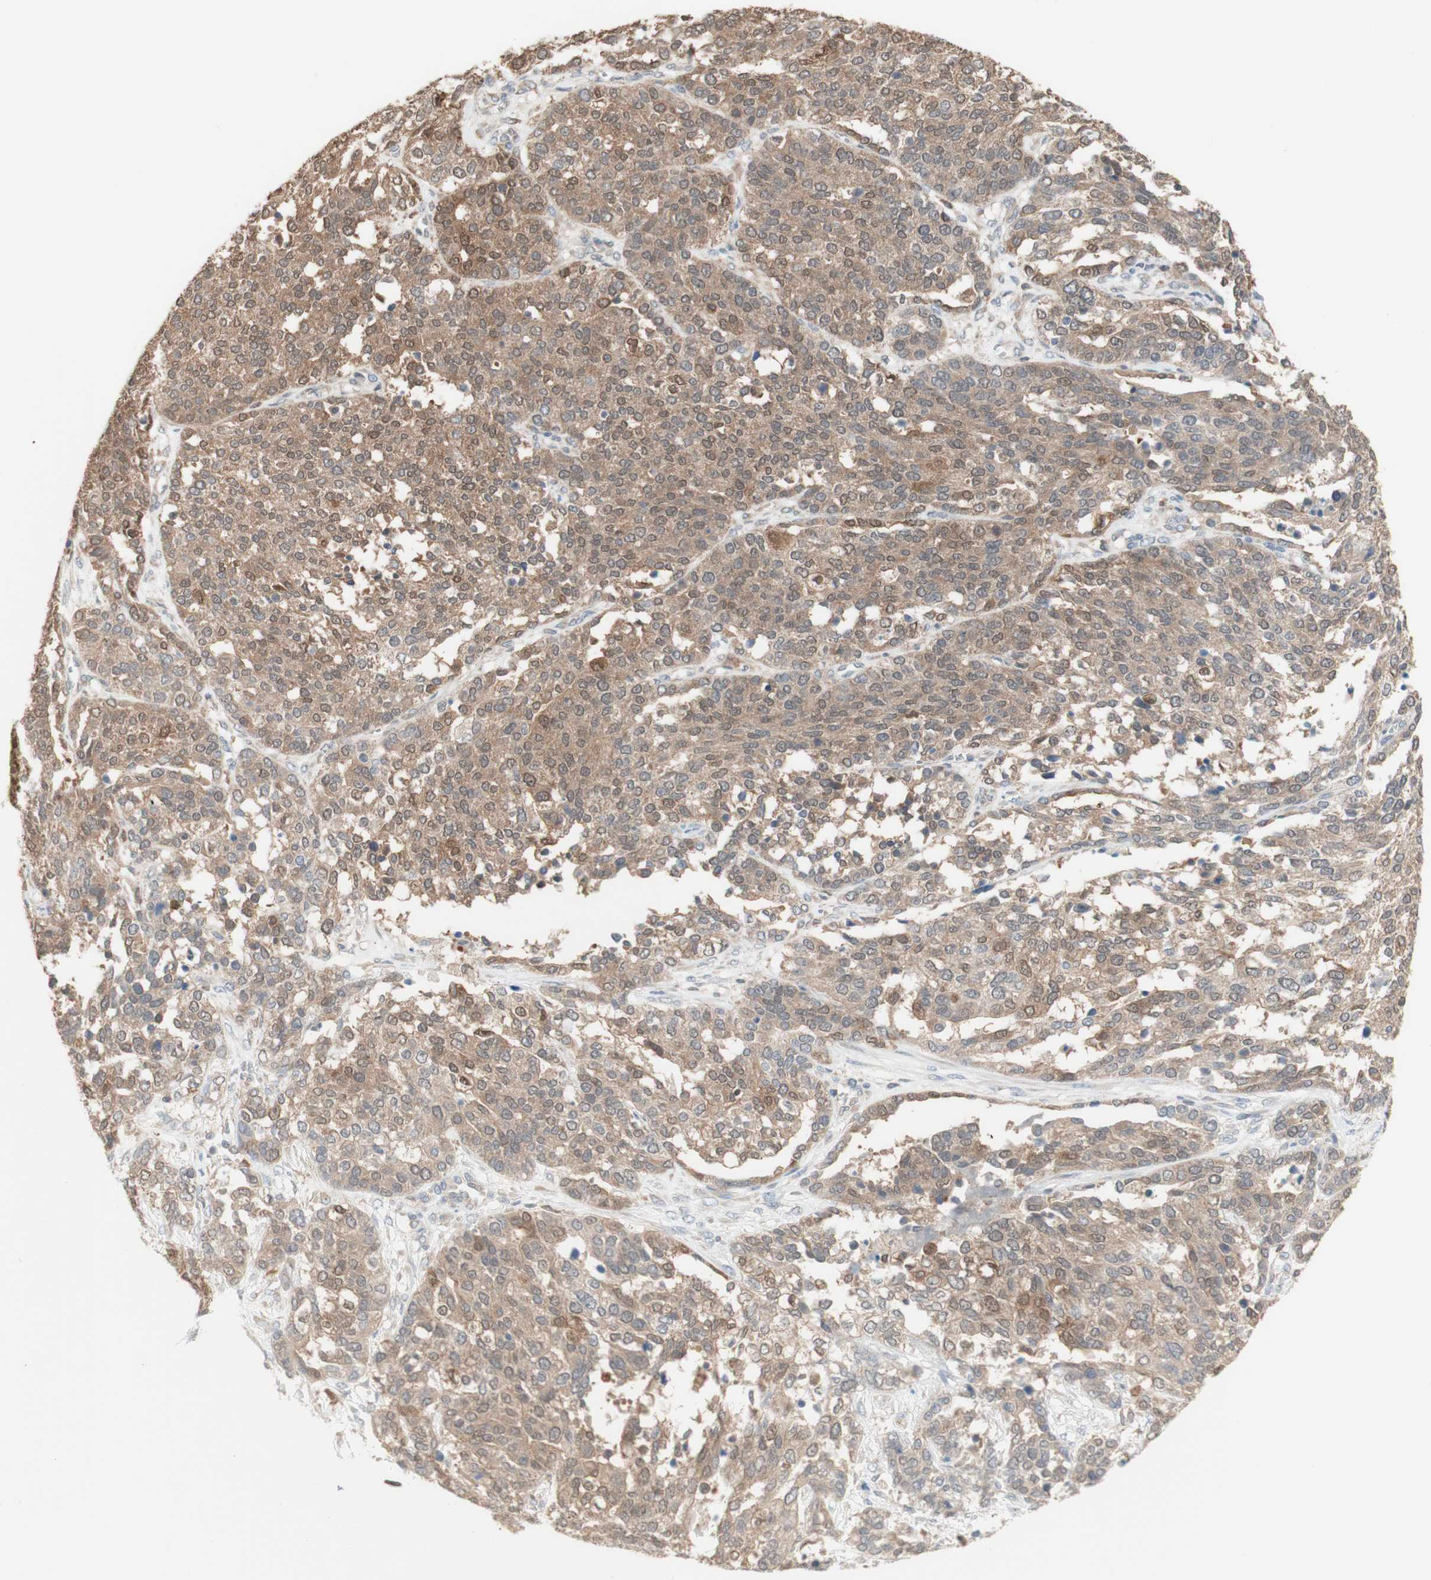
{"staining": {"intensity": "weak", "quantity": ">75%", "location": "cytoplasmic/membranous"}, "tissue": "ovarian cancer", "cell_type": "Tumor cells", "image_type": "cancer", "snomed": [{"axis": "morphology", "description": "Cystadenocarcinoma, serous, NOS"}, {"axis": "topography", "description": "Ovary"}], "caption": "Tumor cells reveal low levels of weak cytoplasmic/membranous positivity in approximately >75% of cells in ovarian cancer. (DAB (3,3'-diaminobenzidine) IHC with brightfield microscopy, high magnification).", "gene": "COMT", "patient": {"sex": "female", "age": 44}}